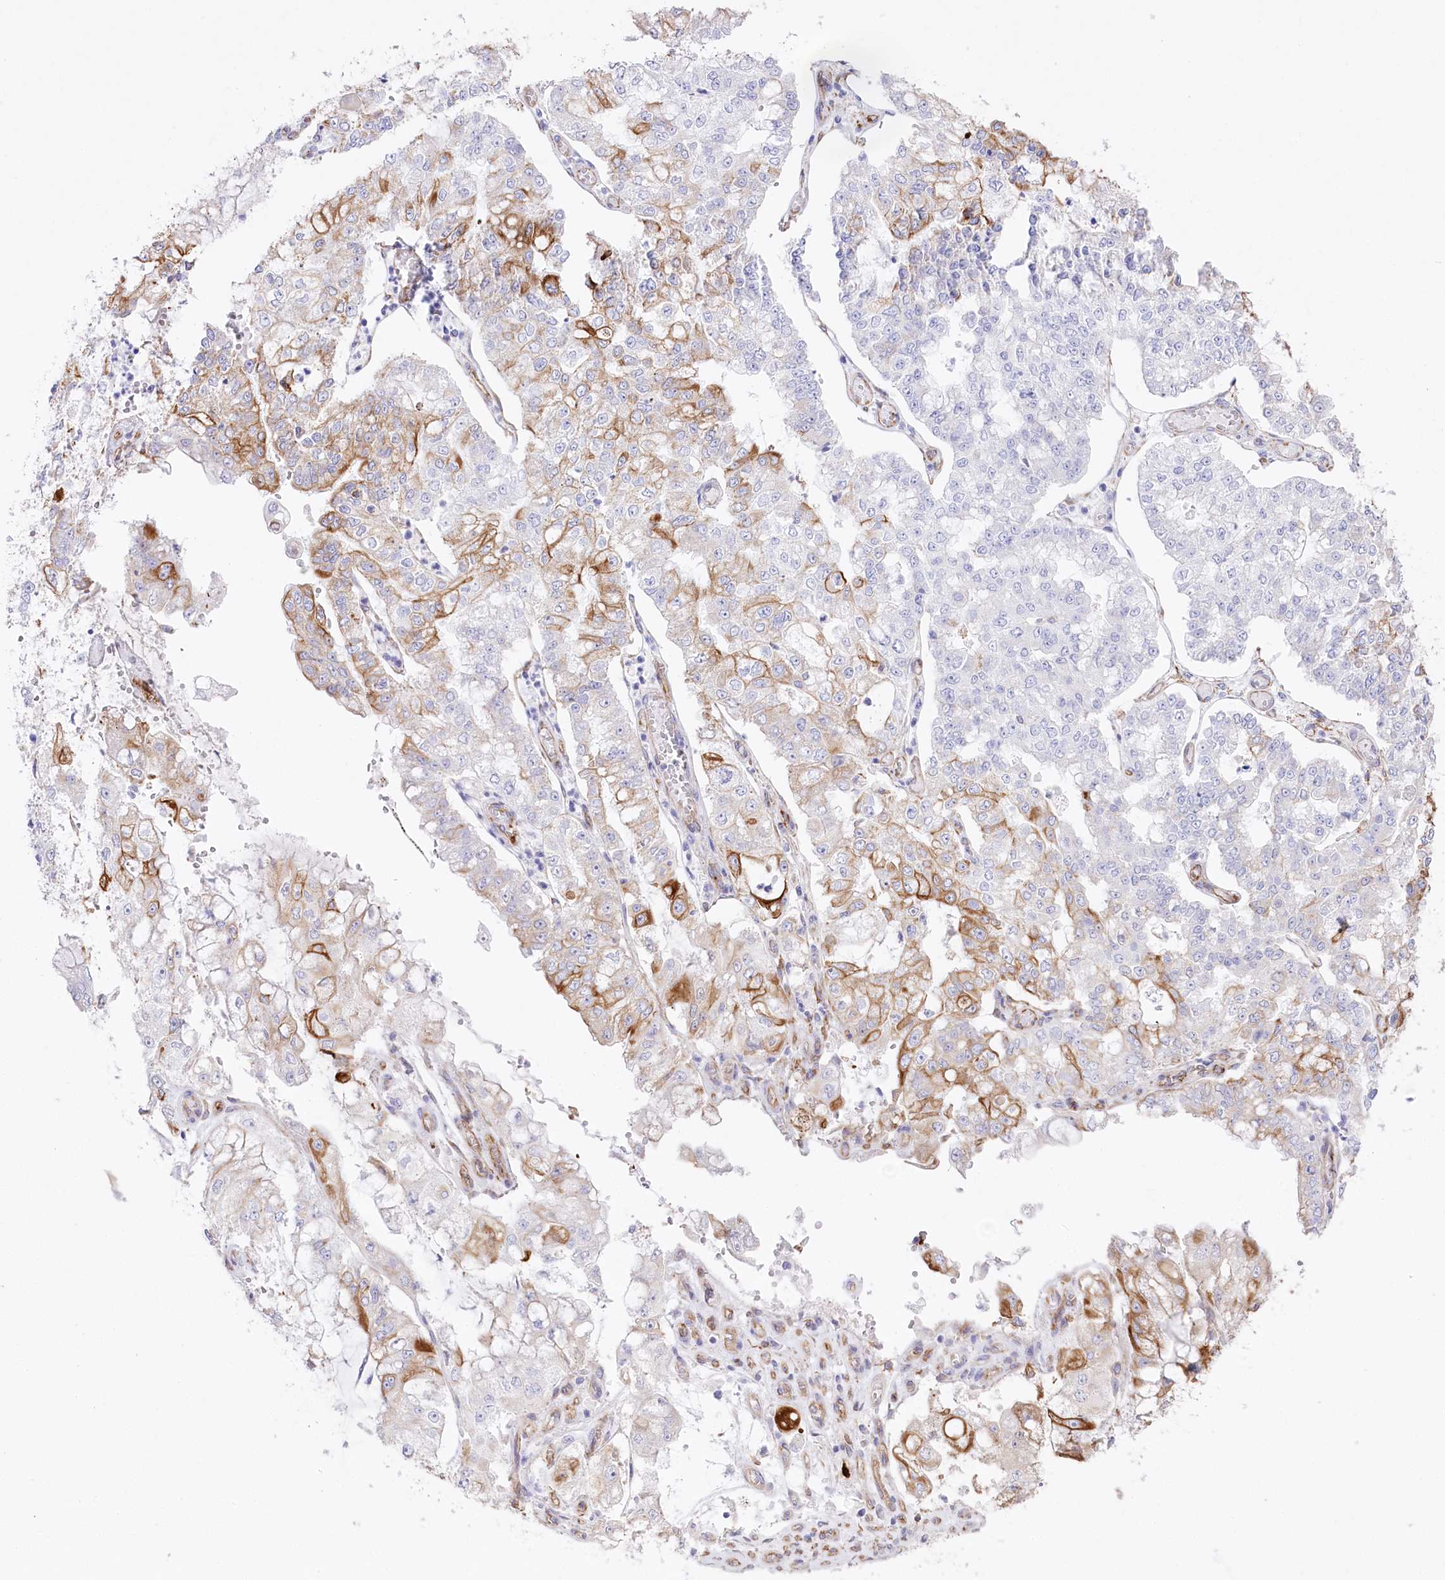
{"staining": {"intensity": "moderate", "quantity": "25%-75%", "location": "cytoplasmic/membranous"}, "tissue": "stomach cancer", "cell_type": "Tumor cells", "image_type": "cancer", "snomed": [{"axis": "morphology", "description": "Adenocarcinoma, NOS"}, {"axis": "topography", "description": "Stomach"}], "caption": "Stomach adenocarcinoma stained with a protein marker displays moderate staining in tumor cells.", "gene": "SLC39A10", "patient": {"sex": "male", "age": 76}}